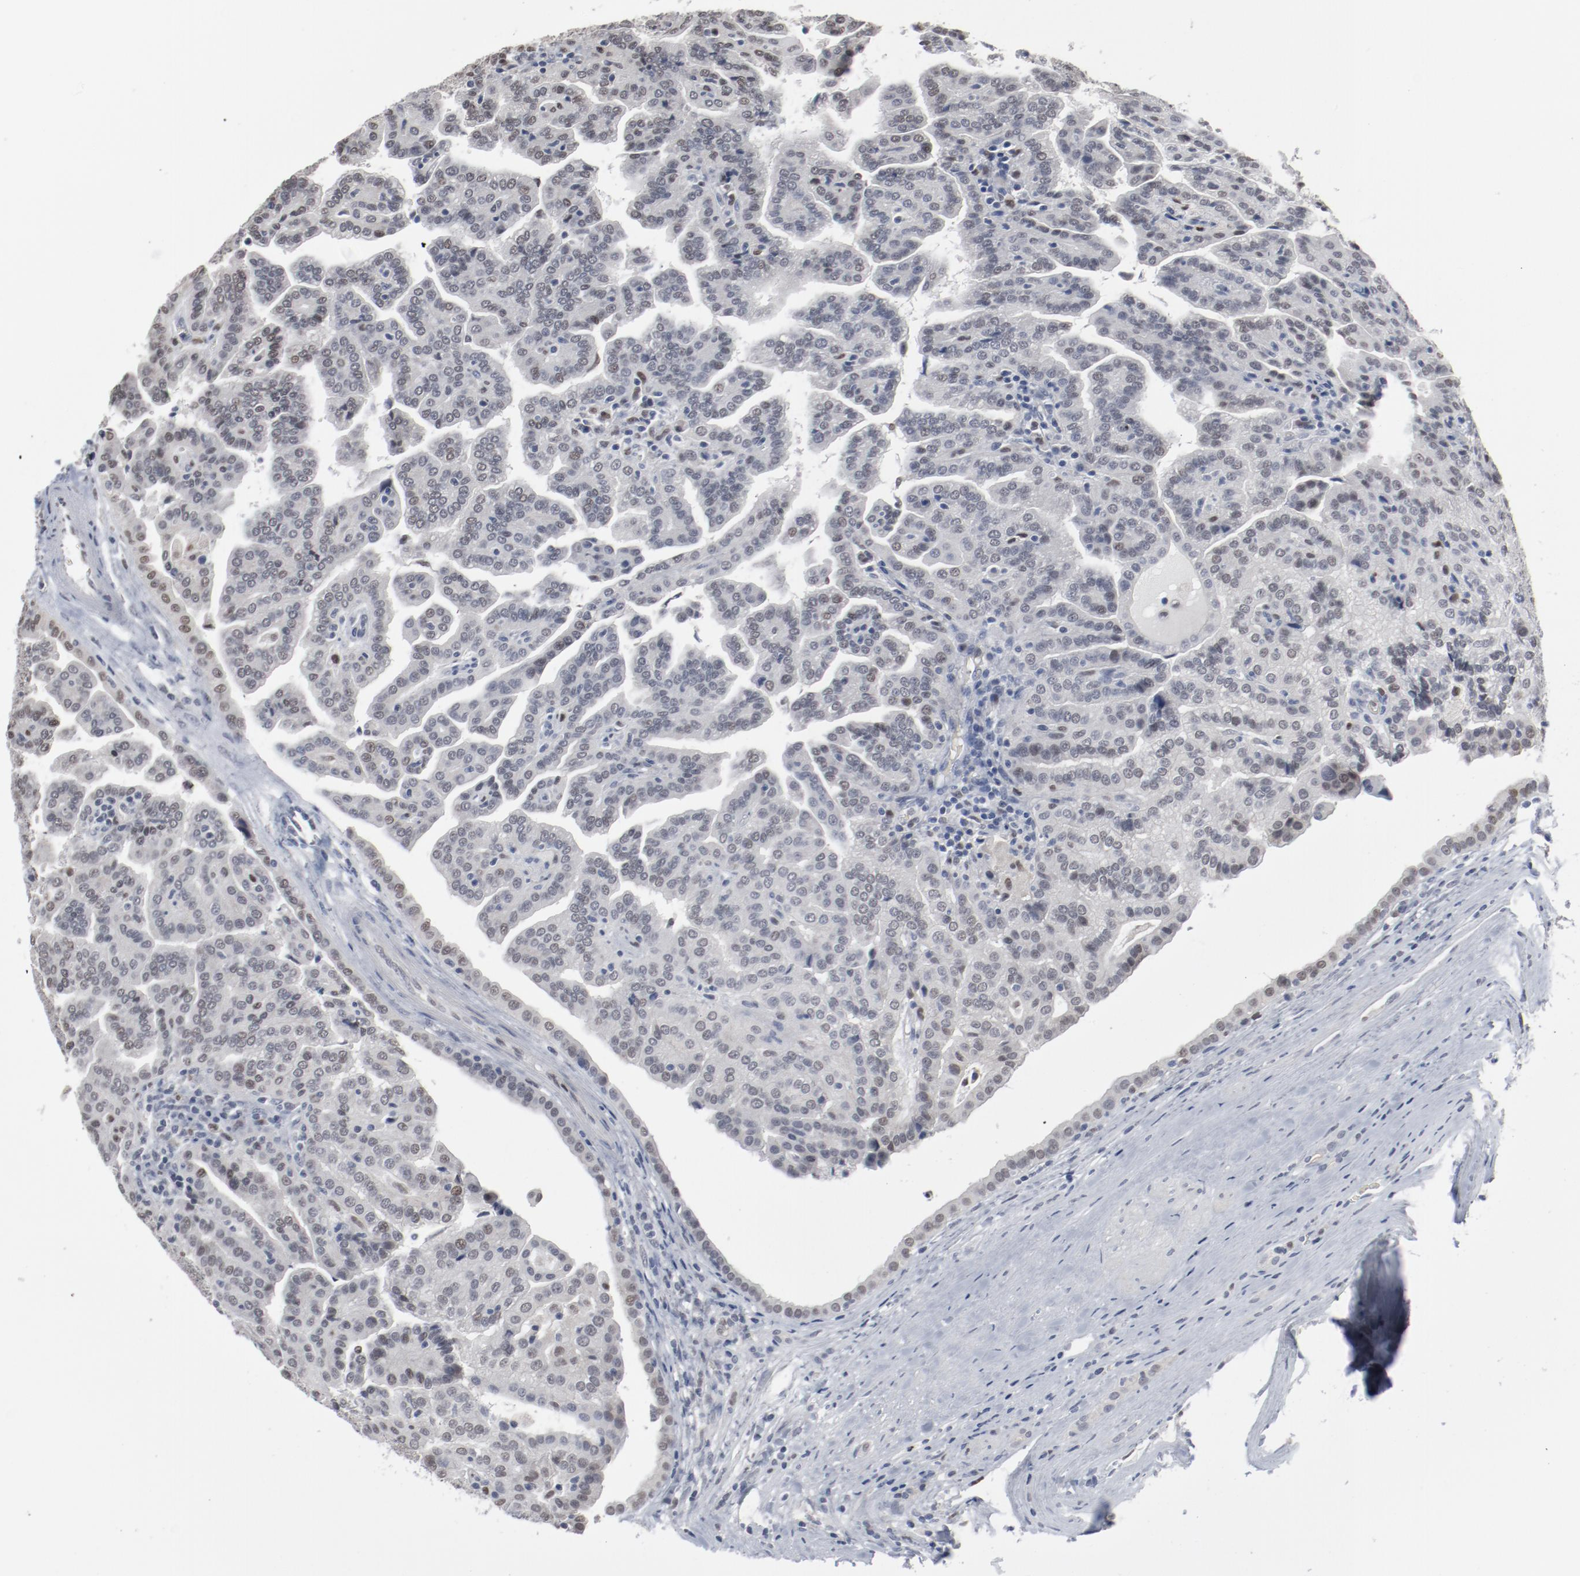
{"staining": {"intensity": "negative", "quantity": "none", "location": "none"}, "tissue": "renal cancer", "cell_type": "Tumor cells", "image_type": "cancer", "snomed": [{"axis": "morphology", "description": "Adenocarcinoma, NOS"}, {"axis": "topography", "description": "Kidney"}], "caption": "Immunohistochemistry (IHC) micrograph of neoplastic tissue: human adenocarcinoma (renal) stained with DAB (3,3'-diaminobenzidine) reveals no significant protein expression in tumor cells.", "gene": "FOXN2", "patient": {"sex": "male", "age": 61}}